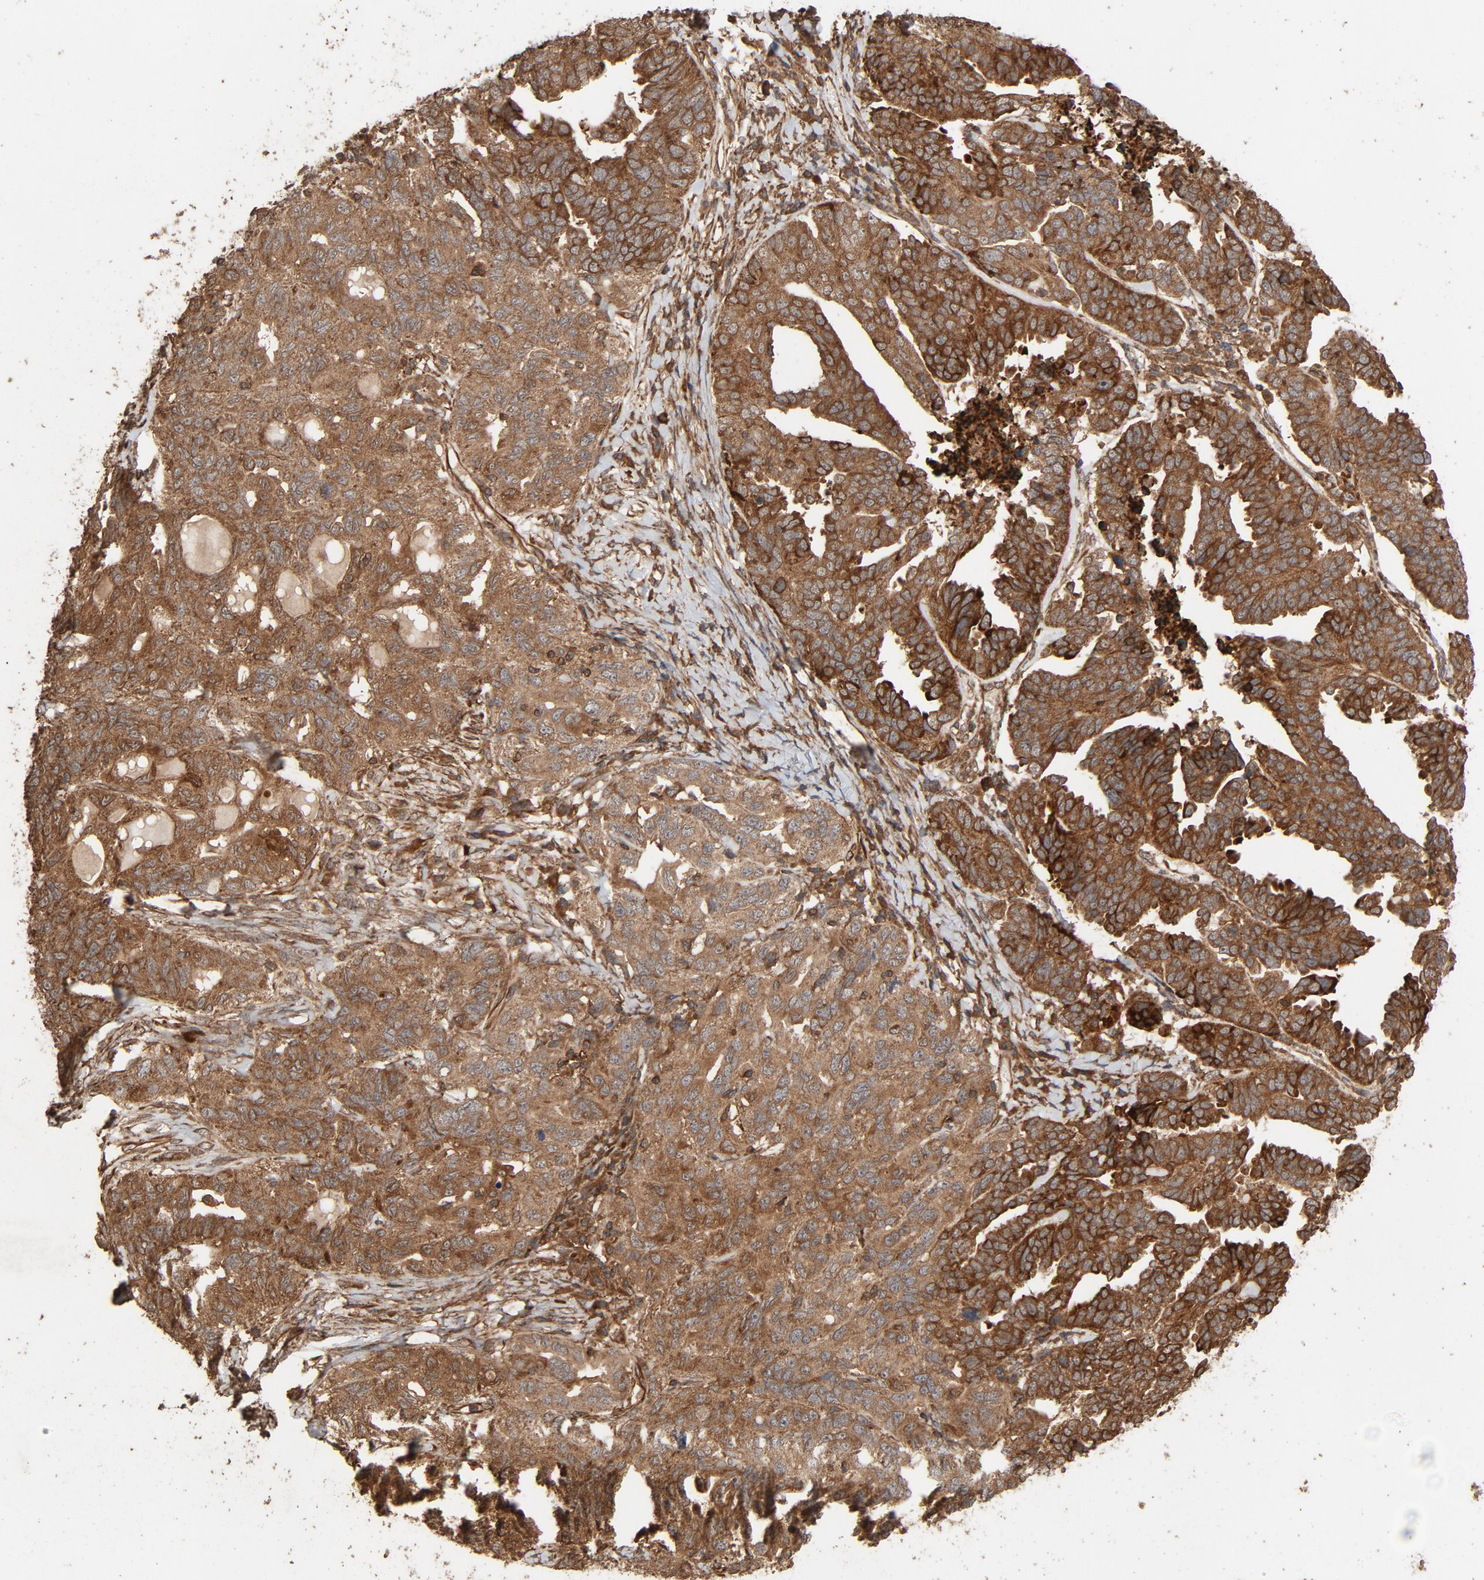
{"staining": {"intensity": "moderate", "quantity": "25%-75%", "location": "cytoplasmic/membranous"}, "tissue": "ovarian cancer", "cell_type": "Tumor cells", "image_type": "cancer", "snomed": [{"axis": "morphology", "description": "Cystadenocarcinoma, serous, NOS"}, {"axis": "topography", "description": "Ovary"}], "caption": "Ovarian serous cystadenocarcinoma stained with a brown dye displays moderate cytoplasmic/membranous positive positivity in approximately 25%-75% of tumor cells.", "gene": "RPS6KA6", "patient": {"sex": "female", "age": 82}}